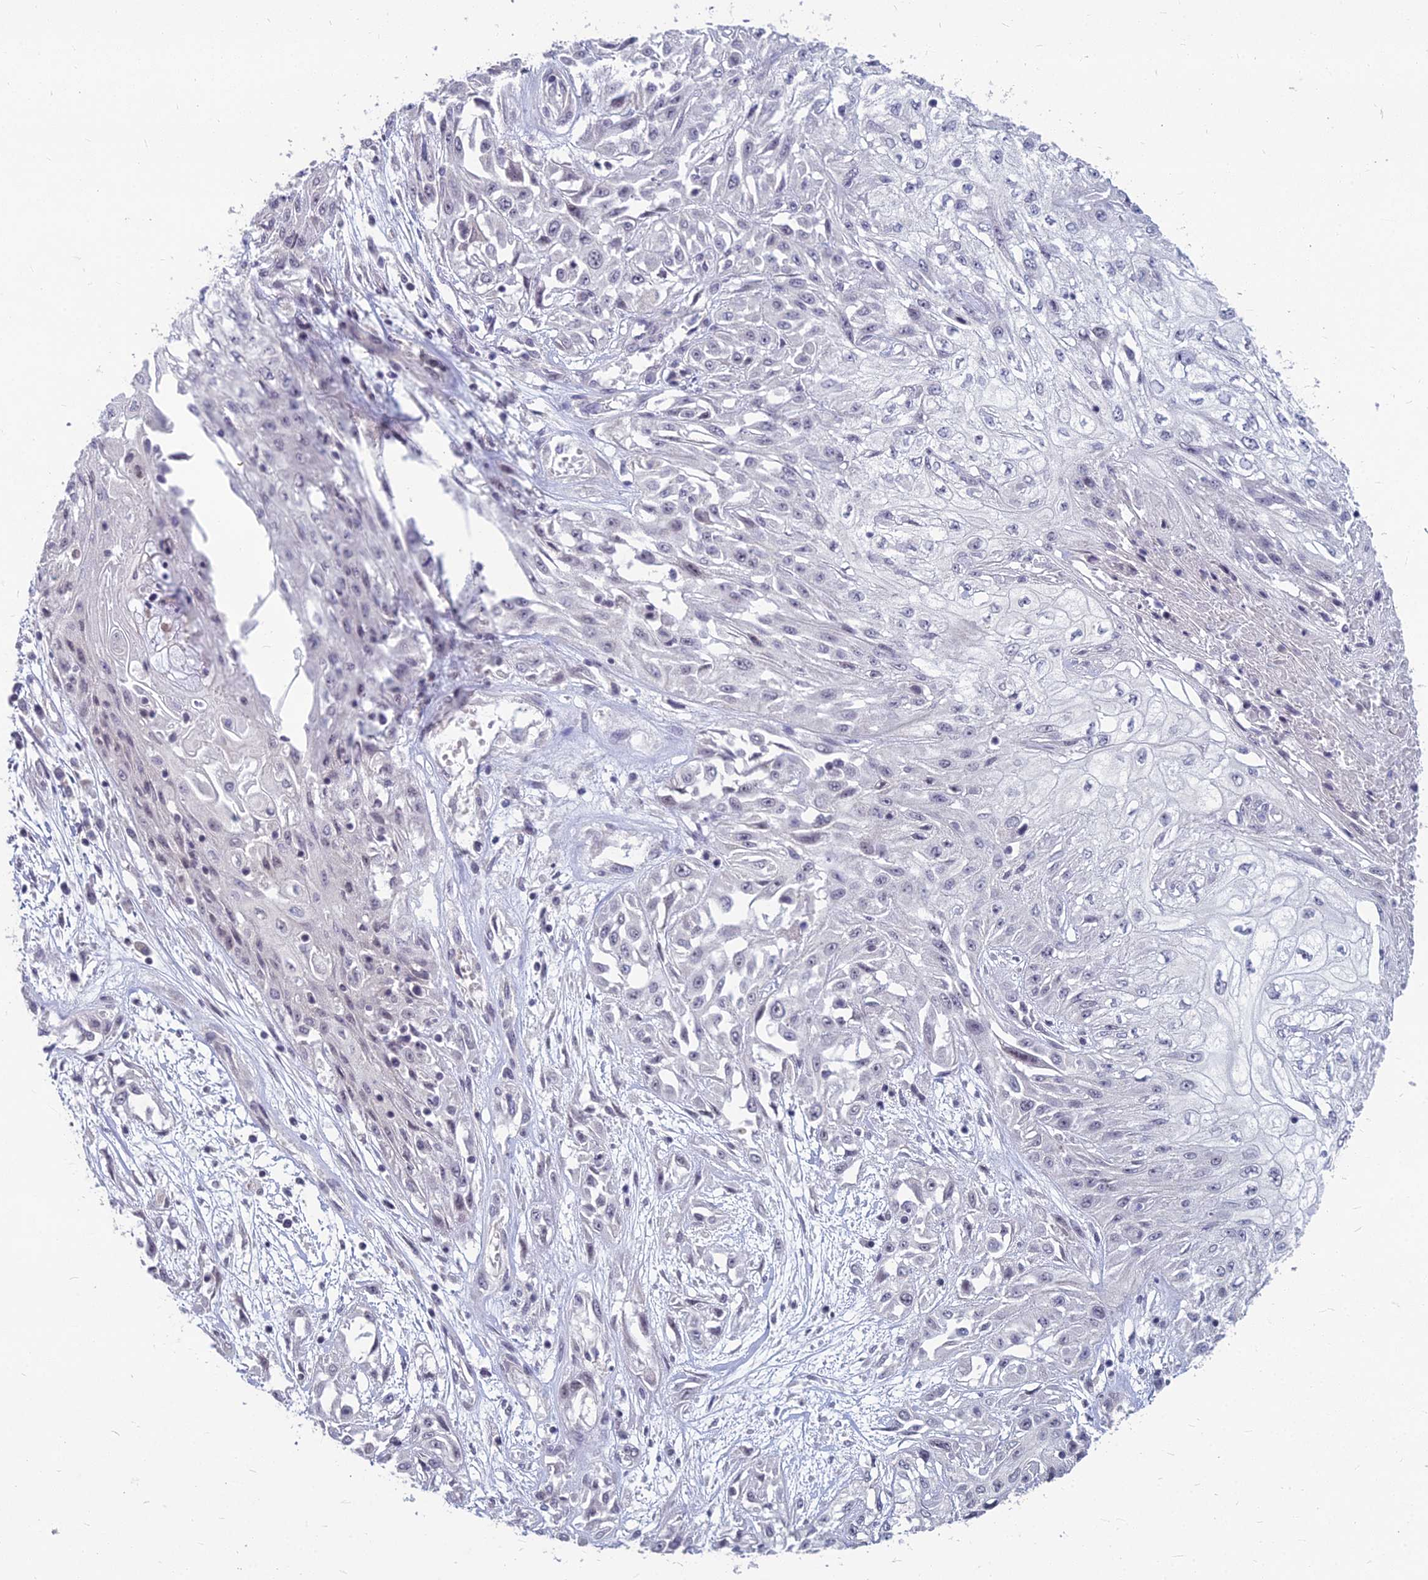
{"staining": {"intensity": "negative", "quantity": "none", "location": "none"}, "tissue": "skin cancer", "cell_type": "Tumor cells", "image_type": "cancer", "snomed": [{"axis": "morphology", "description": "Squamous cell carcinoma, NOS"}, {"axis": "morphology", "description": "Squamous cell carcinoma, metastatic, NOS"}, {"axis": "topography", "description": "Skin"}, {"axis": "topography", "description": "Lymph node"}], "caption": "High power microscopy photomicrograph of an immunohistochemistry (IHC) micrograph of skin squamous cell carcinoma, revealing no significant positivity in tumor cells.", "gene": "KAT7", "patient": {"sex": "male", "age": 75}}